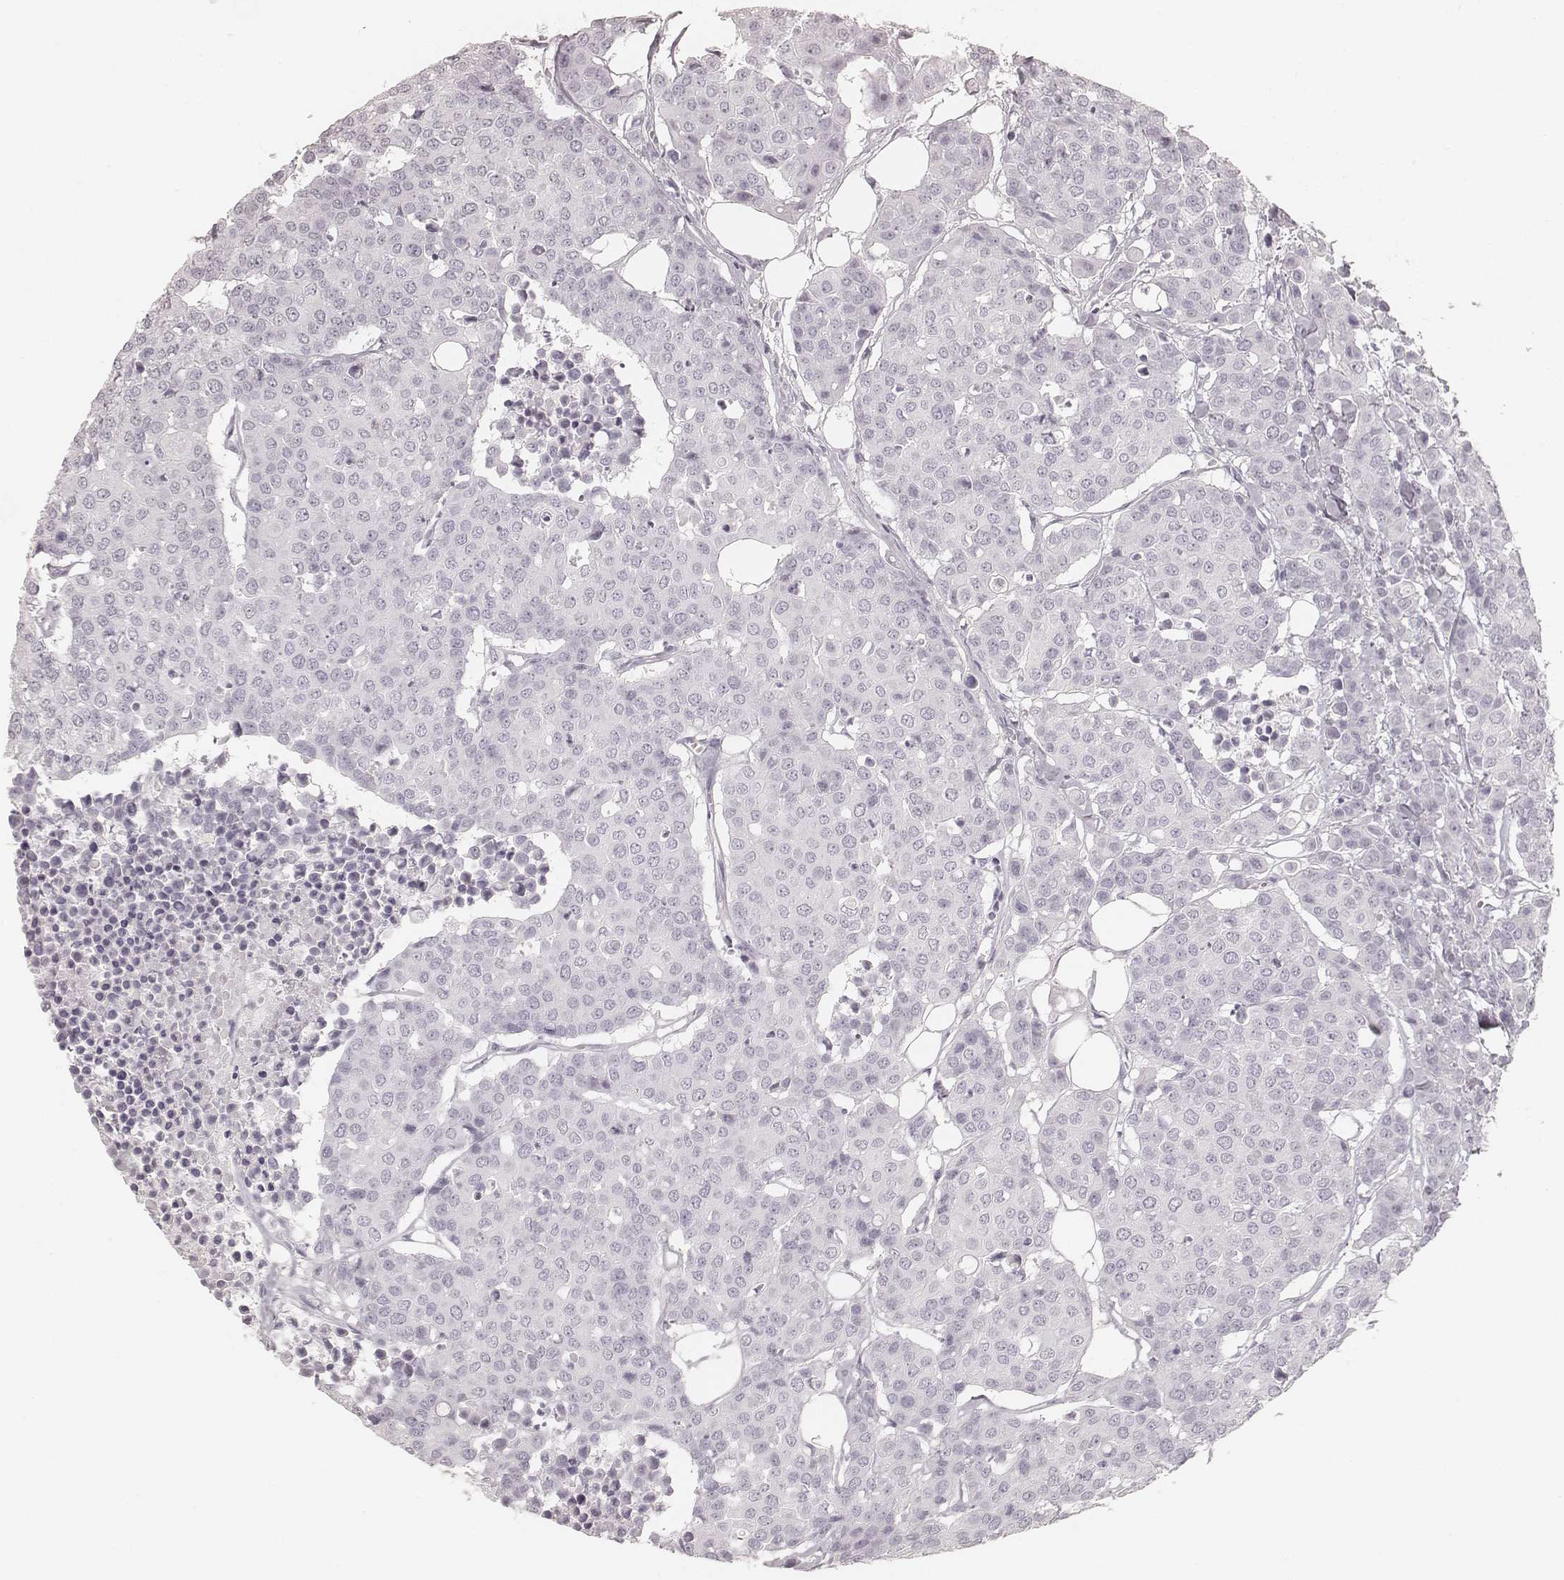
{"staining": {"intensity": "negative", "quantity": "none", "location": "none"}, "tissue": "carcinoid", "cell_type": "Tumor cells", "image_type": "cancer", "snomed": [{"axis": "morphology", "description": "Carcinoid, malignant, NOS"}, {"axis": "topography", "description": "Colon"}], "caption": "Immunohistochemical staining of carcinoid demonstrates no significant staining in tumor cells. Nuclei are stained in blue.", "gene": "KRT34", "patient": {"sex": "male", "age": 81}}